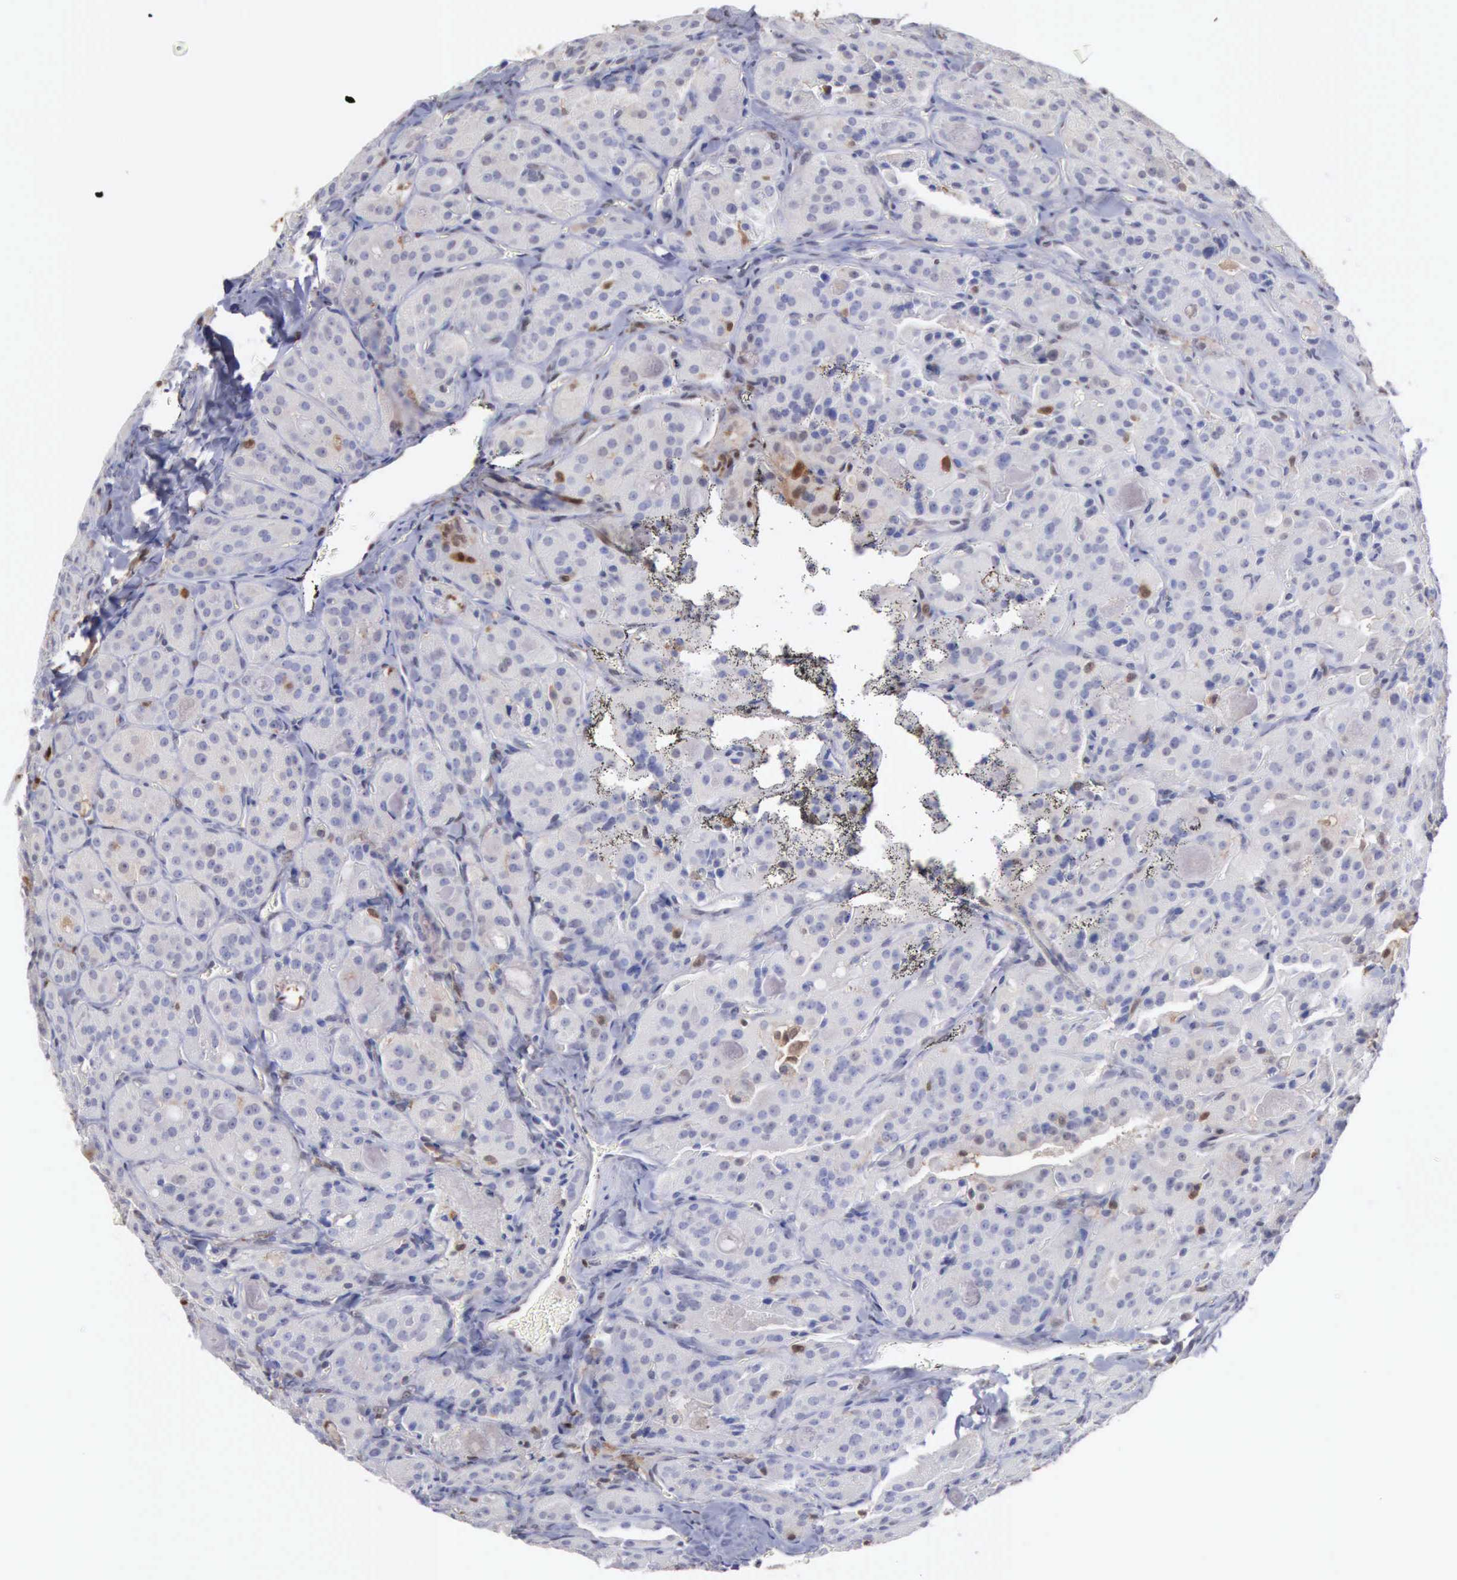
{"staining": {"intensity": "negative", "quantity": "none", "location": "none"}, "tissue": "thyroid cancer", "cell_type": "Tumor cells", "image_type": "cancer", "snomed": [{"axis": "morphology", "description": "Carcinoma, NOS"}, {"axis": "topography", "description": "Thyroid gland"}], "caption": "Immunohistochemistry (IHC) photomicrograph of human carcinoma (thyroid) stained for a protein (brown), which demonstrates no staining in tumor cells. (Stains: DAB immunohistochemistry (IHC) with hematoxylin counter stain, Microscopy: brightfield microscopy at high magnification).", "gene": "STAT1", "patient": {"sex": "male", "age": 76}}